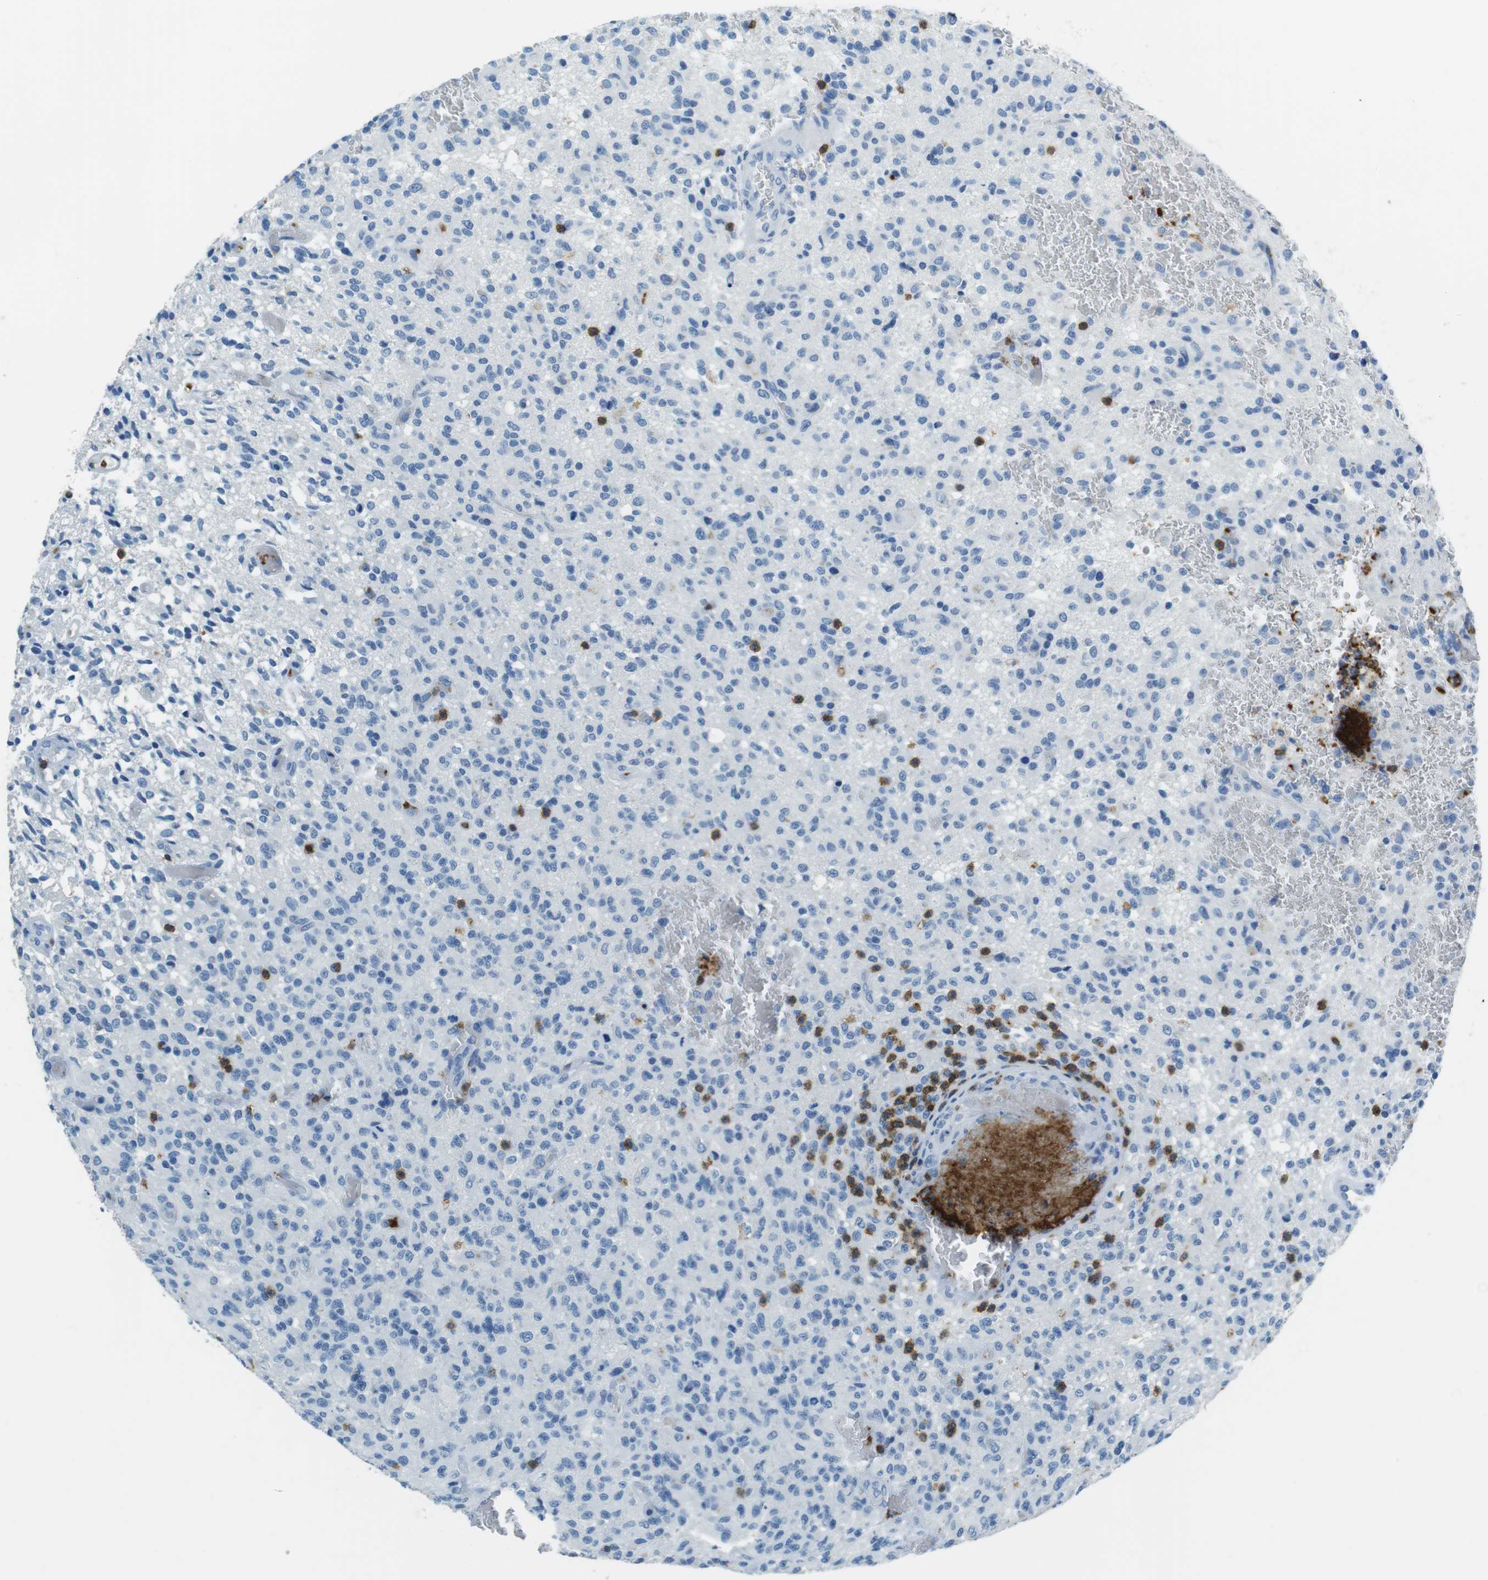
{"staining": {"intensity": "negative", "quantity": "none", "location": "none"}, "tissue": "glioma", "cell_type": "Tumor cells", "image_type": "cancer", "snomed": [{"axis": "morphology", "description": "Glioma, malignant, High grade"}, {"axis": "topography", "description": "Brain"}], "caption": "DAB immunohistochemical staining of human malignant high-grade glioma shows no significant expression in tumor cells.", "gene": "LAT", "patient": {"sex": "male", "age": 71}}